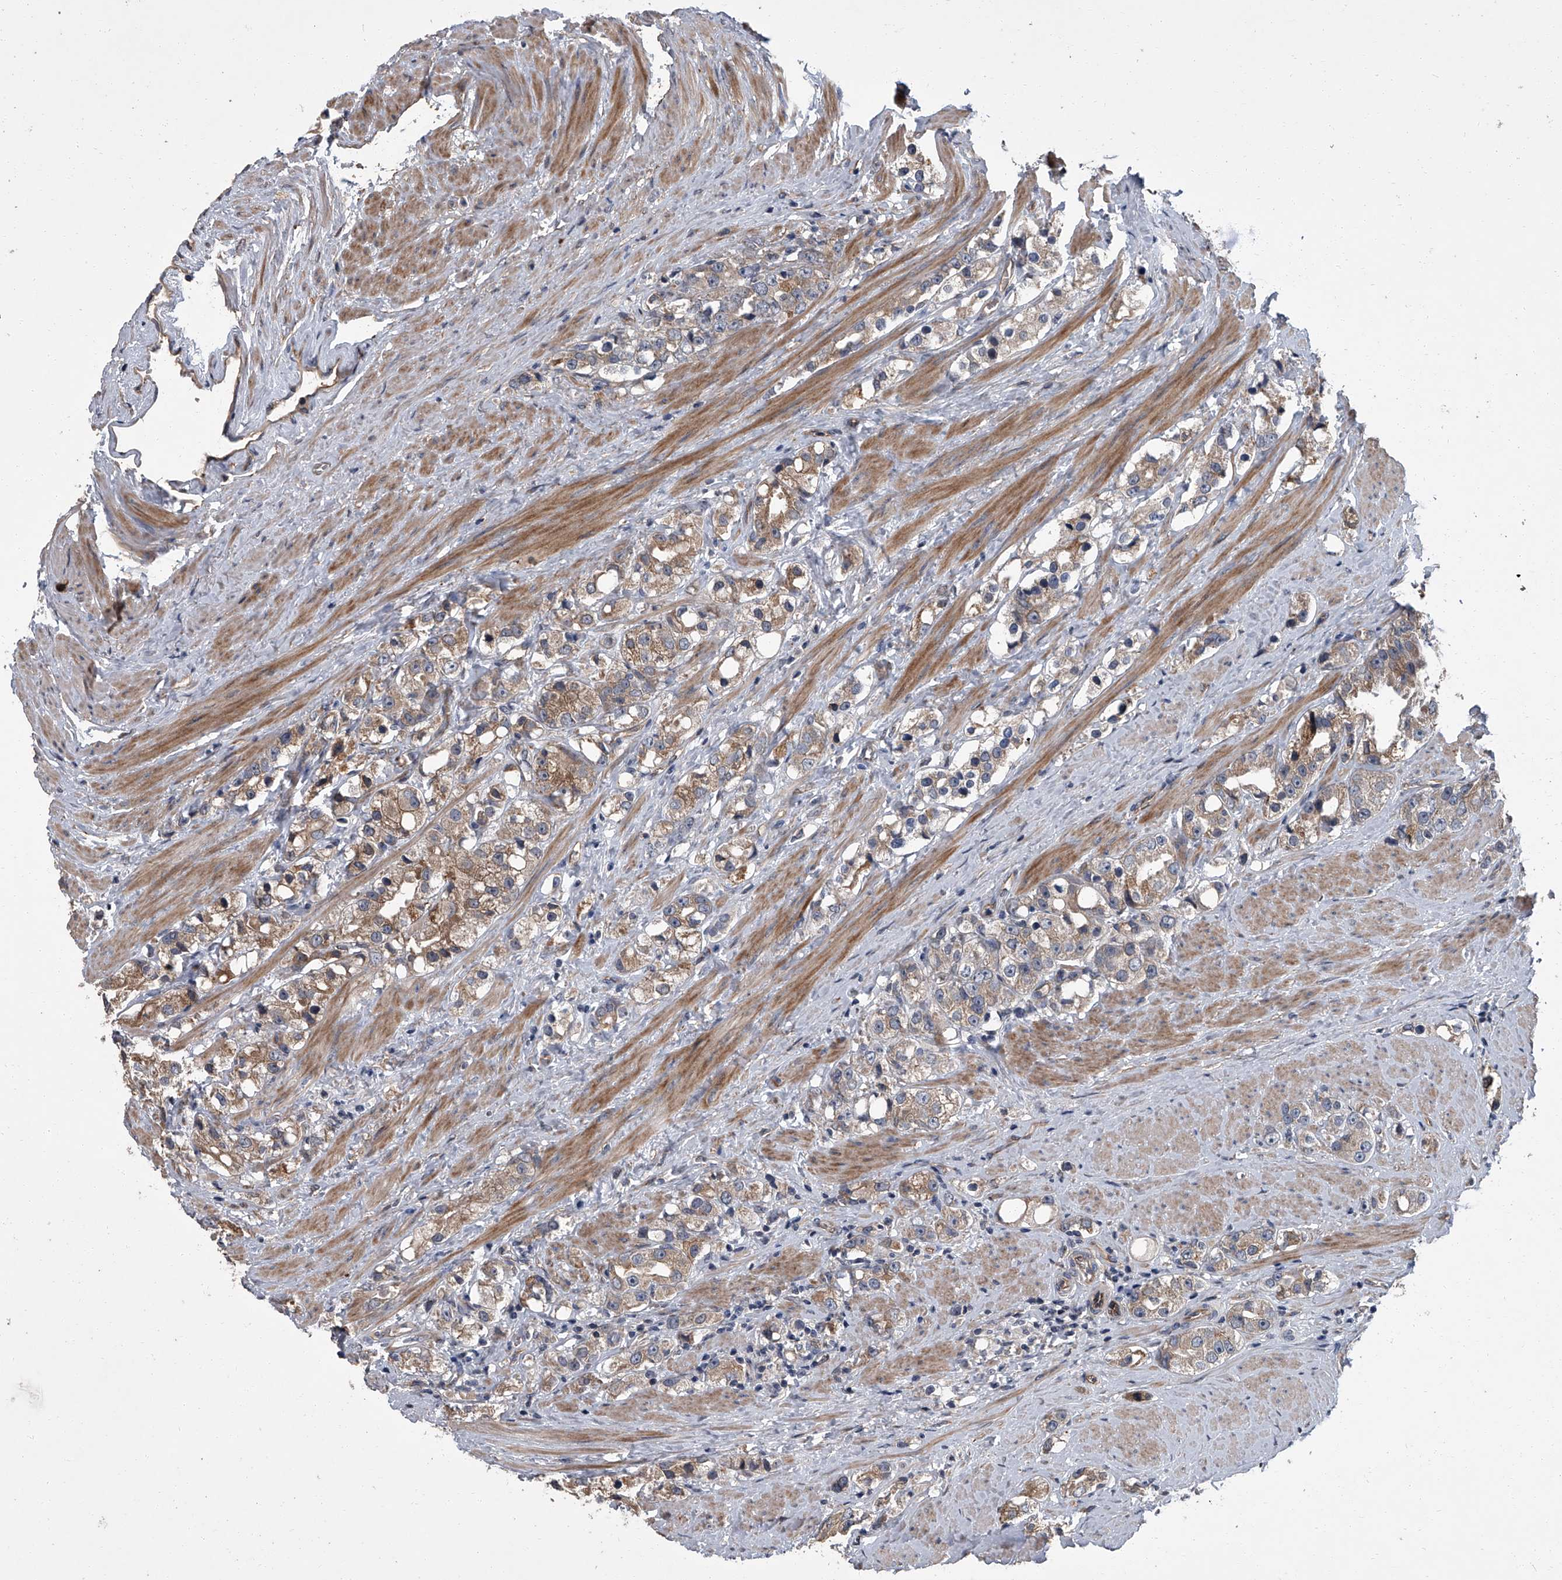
{"staining": {"intensity": "moderate", "quantity": ">75%", "location": "cytoplasmic/membranous"}, "tissue": "prostate cancer", "cell_type": "Tumor cells", "image_type": "cancer", "snomed": [{"axis": "morphology", "description": "Adenocarcinoma, NOS"}, {"axis": "topography", "description": "Prostate"}], "caption": "Tumor cells exhibit moderate cytoplasmic/membranous staining in approximately >75% of cells in prostate cancer.", "gene": "SIRT4", "patient": {"sex": "male", "age": 79}}